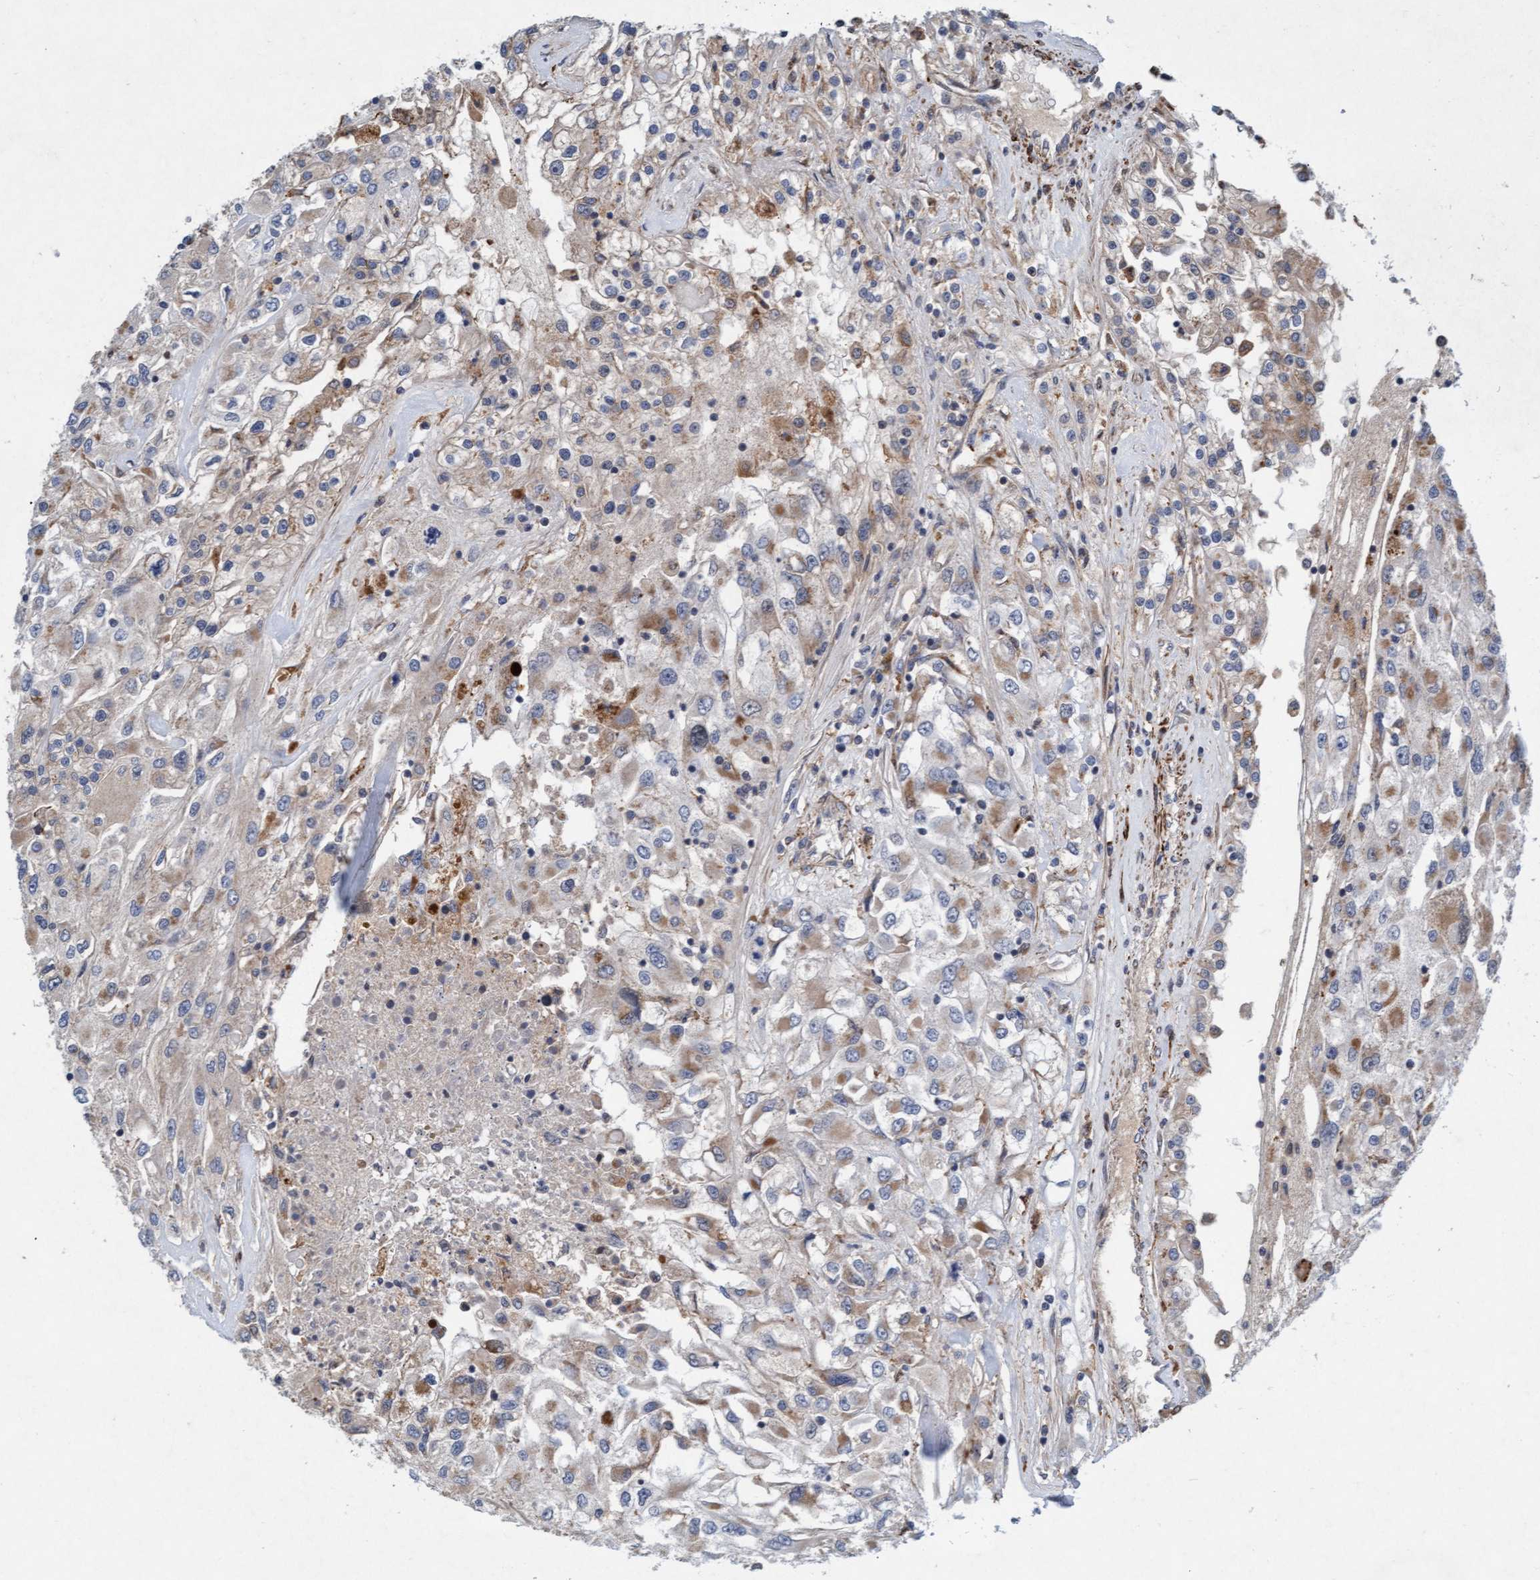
{"staining": {"intensity": "weak", "quantity": "25%-75%", "location": "cytoplasmic/membranous"}, "tissue": "renal cancer", "cell_type": "Tumor cells", "image_type": "cancer", "snomed": [{"axis": "morphology", "description": "Adenocarcinoma, NOS"}, {"axis": "topography", "description": "Kidney"}], "caption": "Adenocarcinoma (renal) stained with DAB (3,3'-diaminobenzidine) immunohistochemistry (IHC) shows low levels of weak cytoplasmic/membranous staining in approximately 25%-75% of tumor cells. (brown staining indicates protein expression, while blue staining denotes nuclei).", "gene": "TMEM70", "patient": {"sex": "female", "age": 52}}